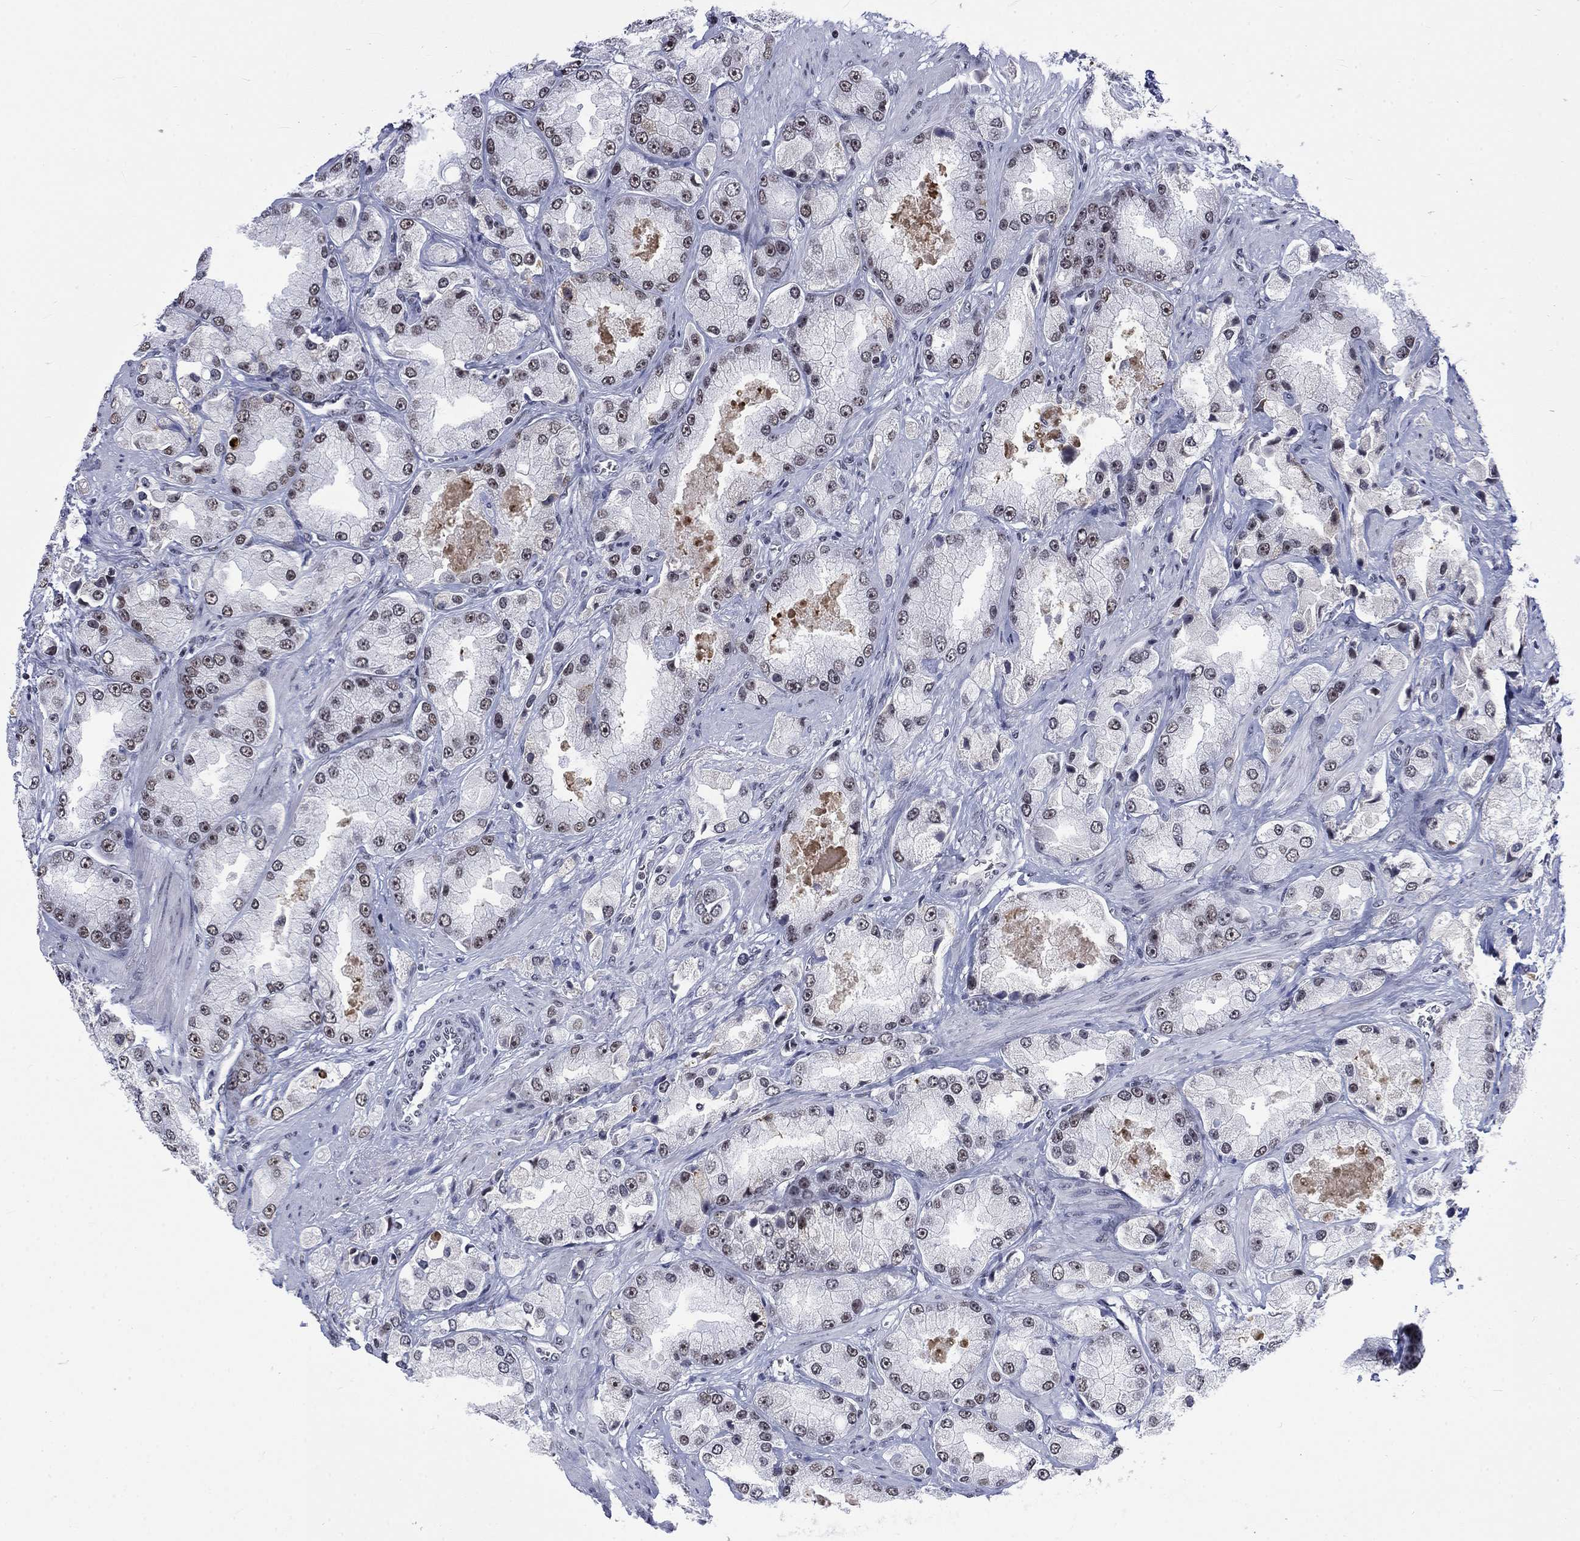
{"staining": {"intensity": "weak", "quantity": "<25%", "location": "nuclear"}, "tissue": "prostate cancer", "cell_type": "Tumor cells", "image_type": "cancer", "snomed": [{"axis": "morphology", "description": "Adenocarcinoma, NOS"}, {"axis": "topography", "description": "Prostate and seminal vesicle, NOS"}, {"axis": "topography", "description": "Prostate"}], "caption": "An IHC photomicrograph of prostate cancer (adenocarcinoma) is shown. There is no staining in tumor cells of prostate cancer (adenocarcinoma).", "gene": "CSRNP3", "patient": {"sex": "male", "age": 64}}